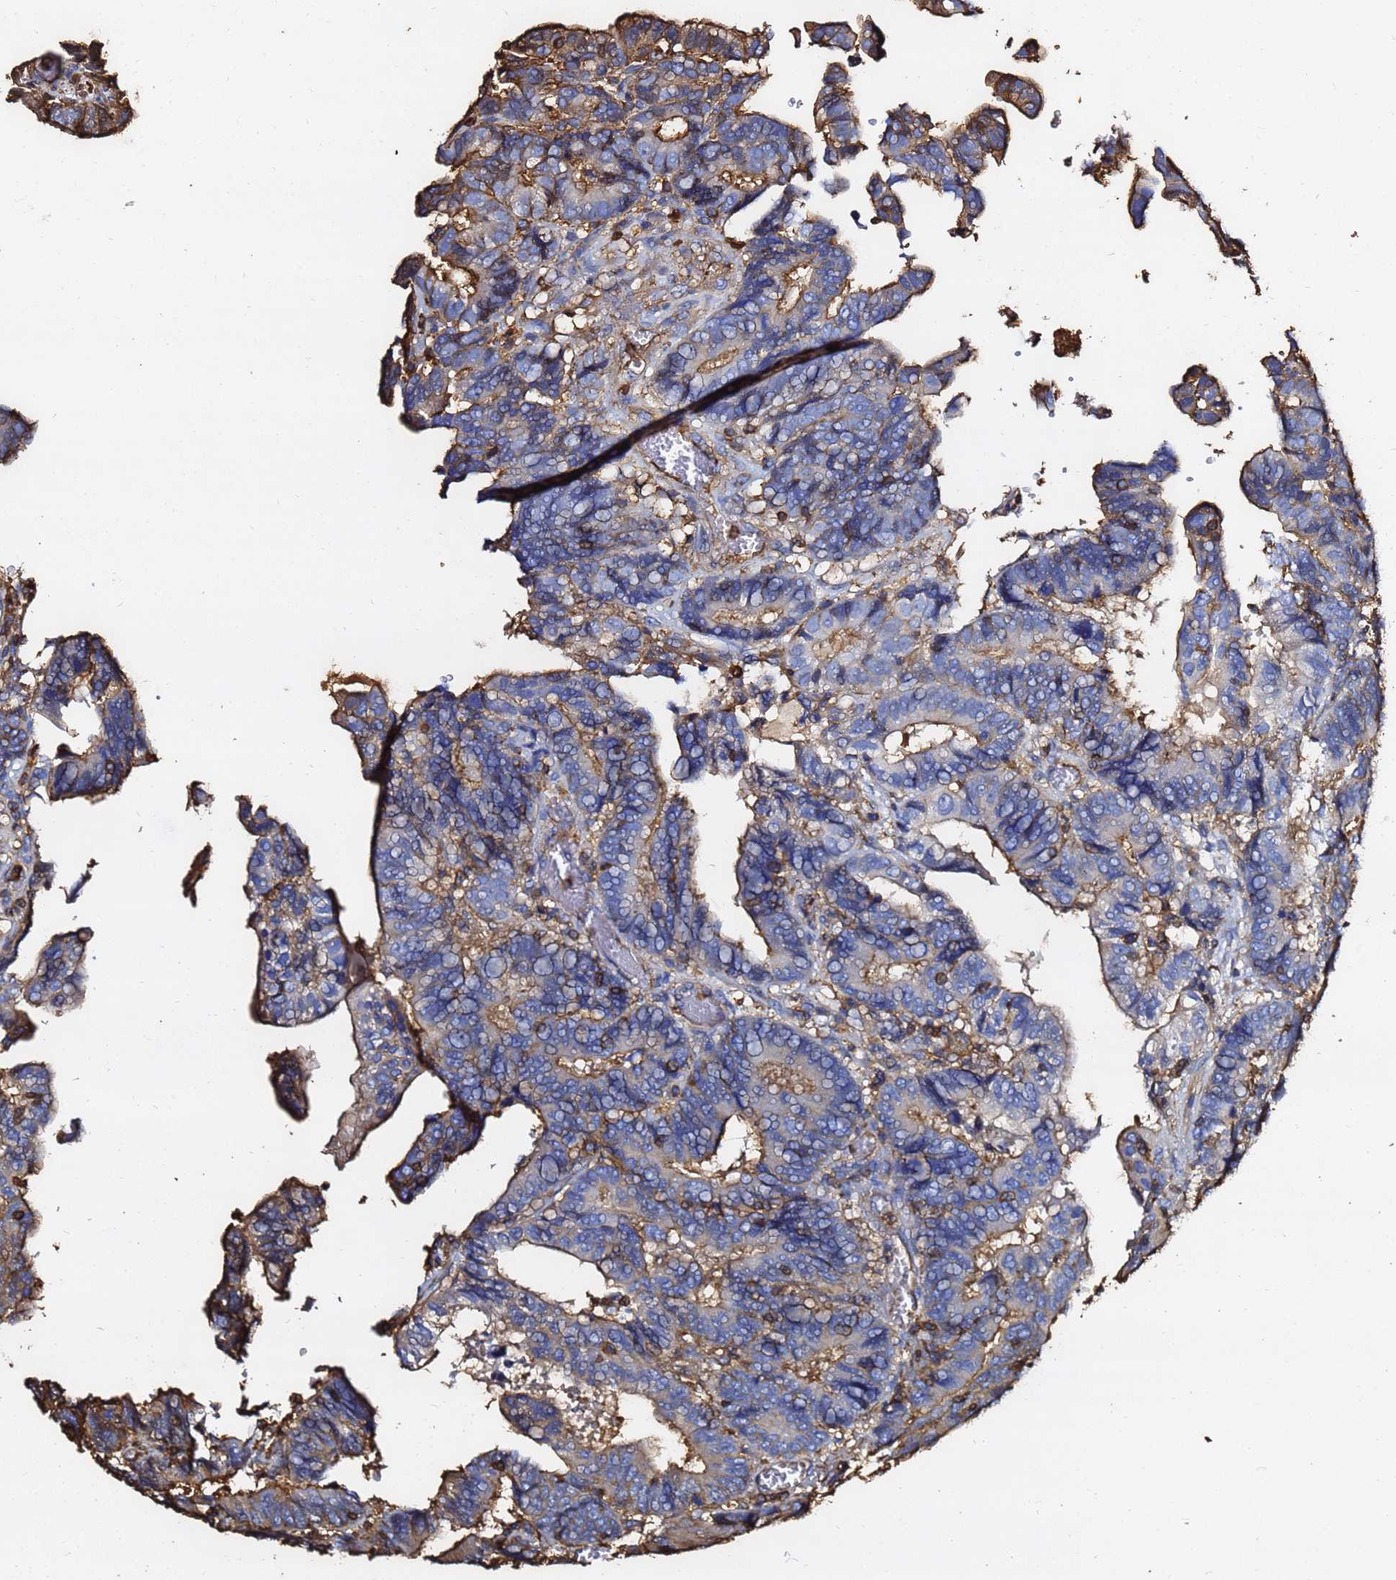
{"staining": {"intensity": "moderate", "quantity": "25%-75%", "location": "cytoplasmic/membranous"}, "tissue": "colorectal cancer", "cell_type": "Tumor cells", "image_type": "cancer", "snomed": [{"axis": "morphology", "description": "Adenocarcinoma, NOS"}, {"axis": "topography", "description": "Colon"}], "caption": "Immunohistochemistry (IHC) micrograph of neoplastic tissue: human colorectal adenocarcinoma stained using immunohistochemistry (IHC) reveals medium levels of moderate protein expression localized specifically in the cytoplasmic/membranous of tumor cells, appearing as a cytoplasmic/membranous brown color.", "gene": "ACTB", "patient": {"sex": "male", "age": 85}}